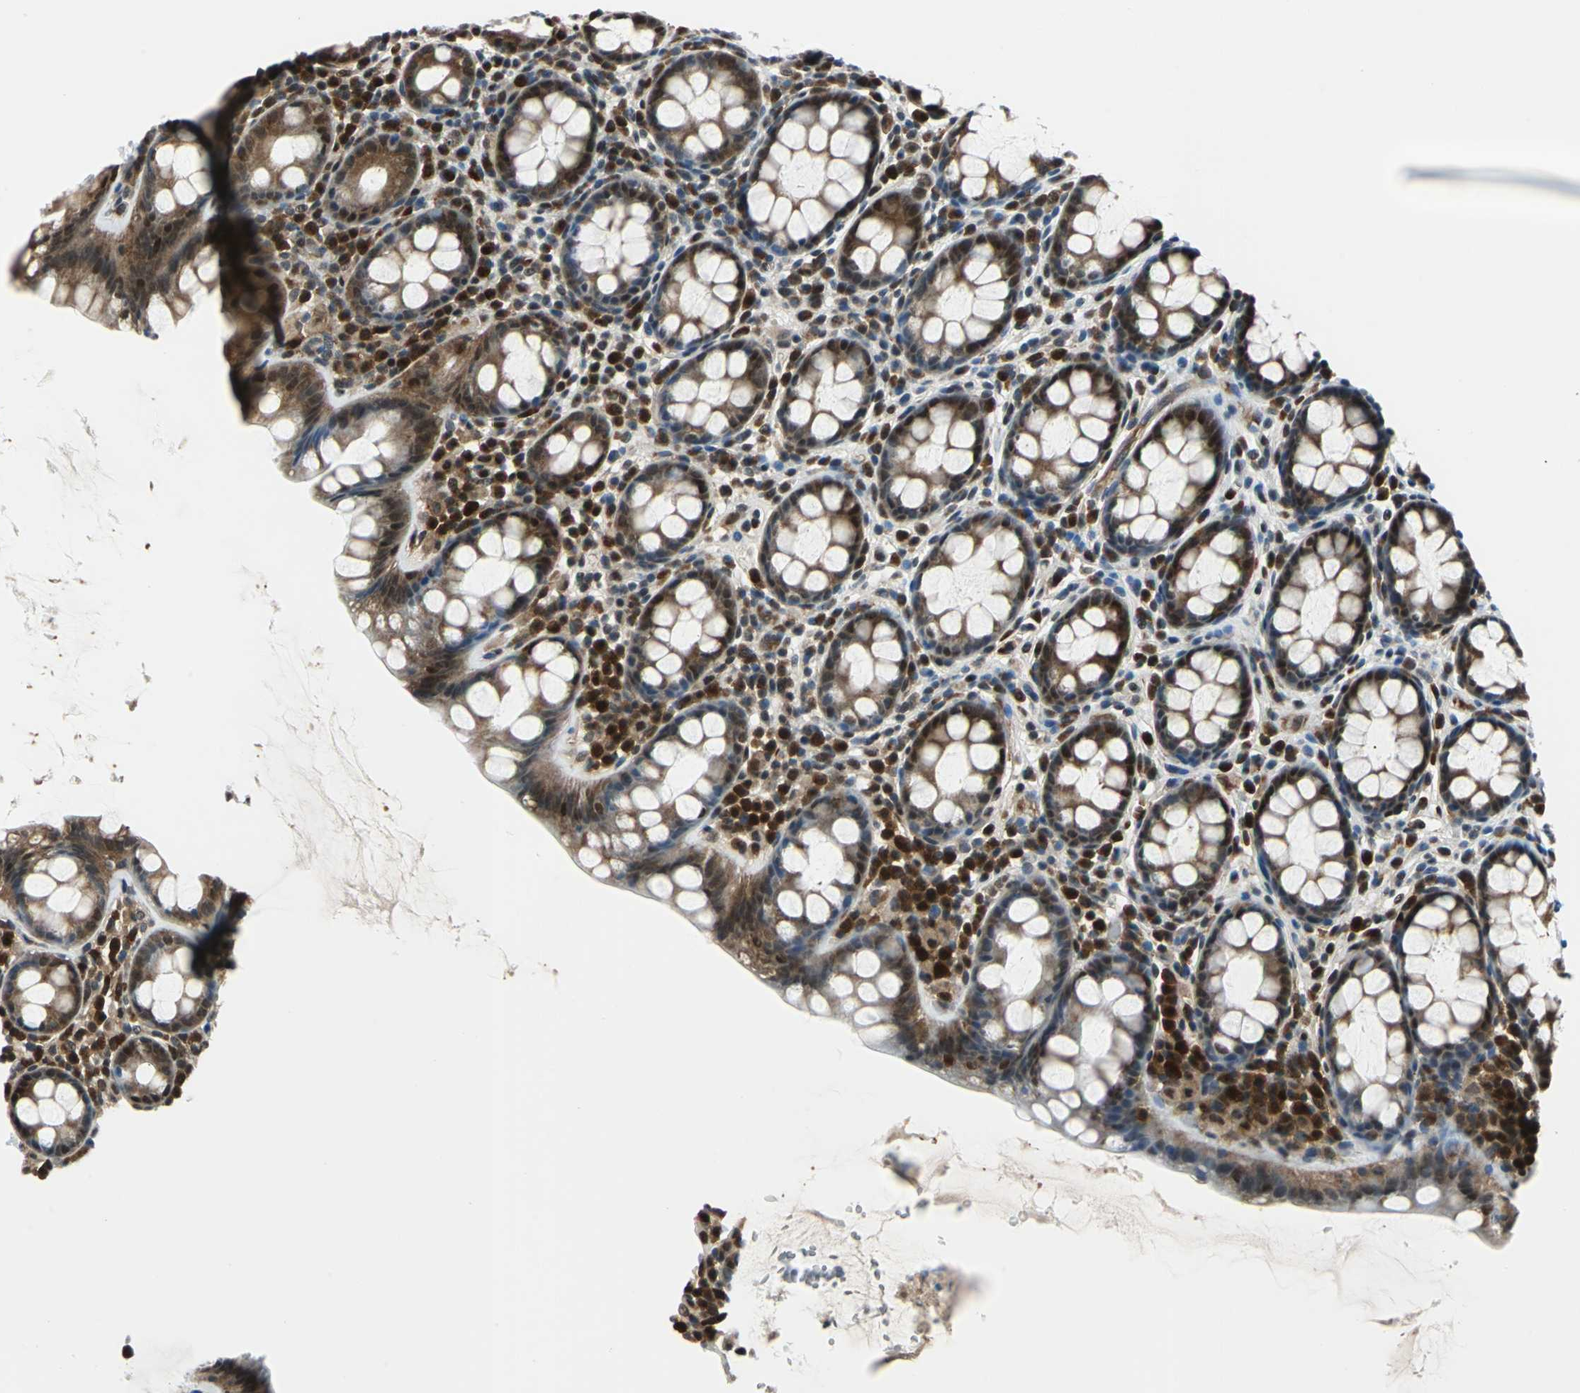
{"staining": {"intensity": "strong", "quantity": ">75%", "location": "cytoplasmic/membranous,nuclear"}, "tissue": "rectum", "cell_type": "Glandular cells", "image_type": "normal", "snomed": [{"axis": "morphology", "description": "Normal tissue, NOS"}, {"axis": "topography", "description": "Rectum"}], "caption": "Rectum stained with DAB (3,3'-diaminobenzidine) immunohistochemistry demonstrates high levels of strong cytoplasmic/membranous,nuclear expression in about >75% of glandular cells. The staining was performed using DAB (3,3'-diaminobenzidine) to visualize the protein expression in brown, while the nuclei were stained in blue with hematoxylin (Magnification: 20x).", "gene": "POLR3K", "patient": {"sex": "male", "age": 92}}